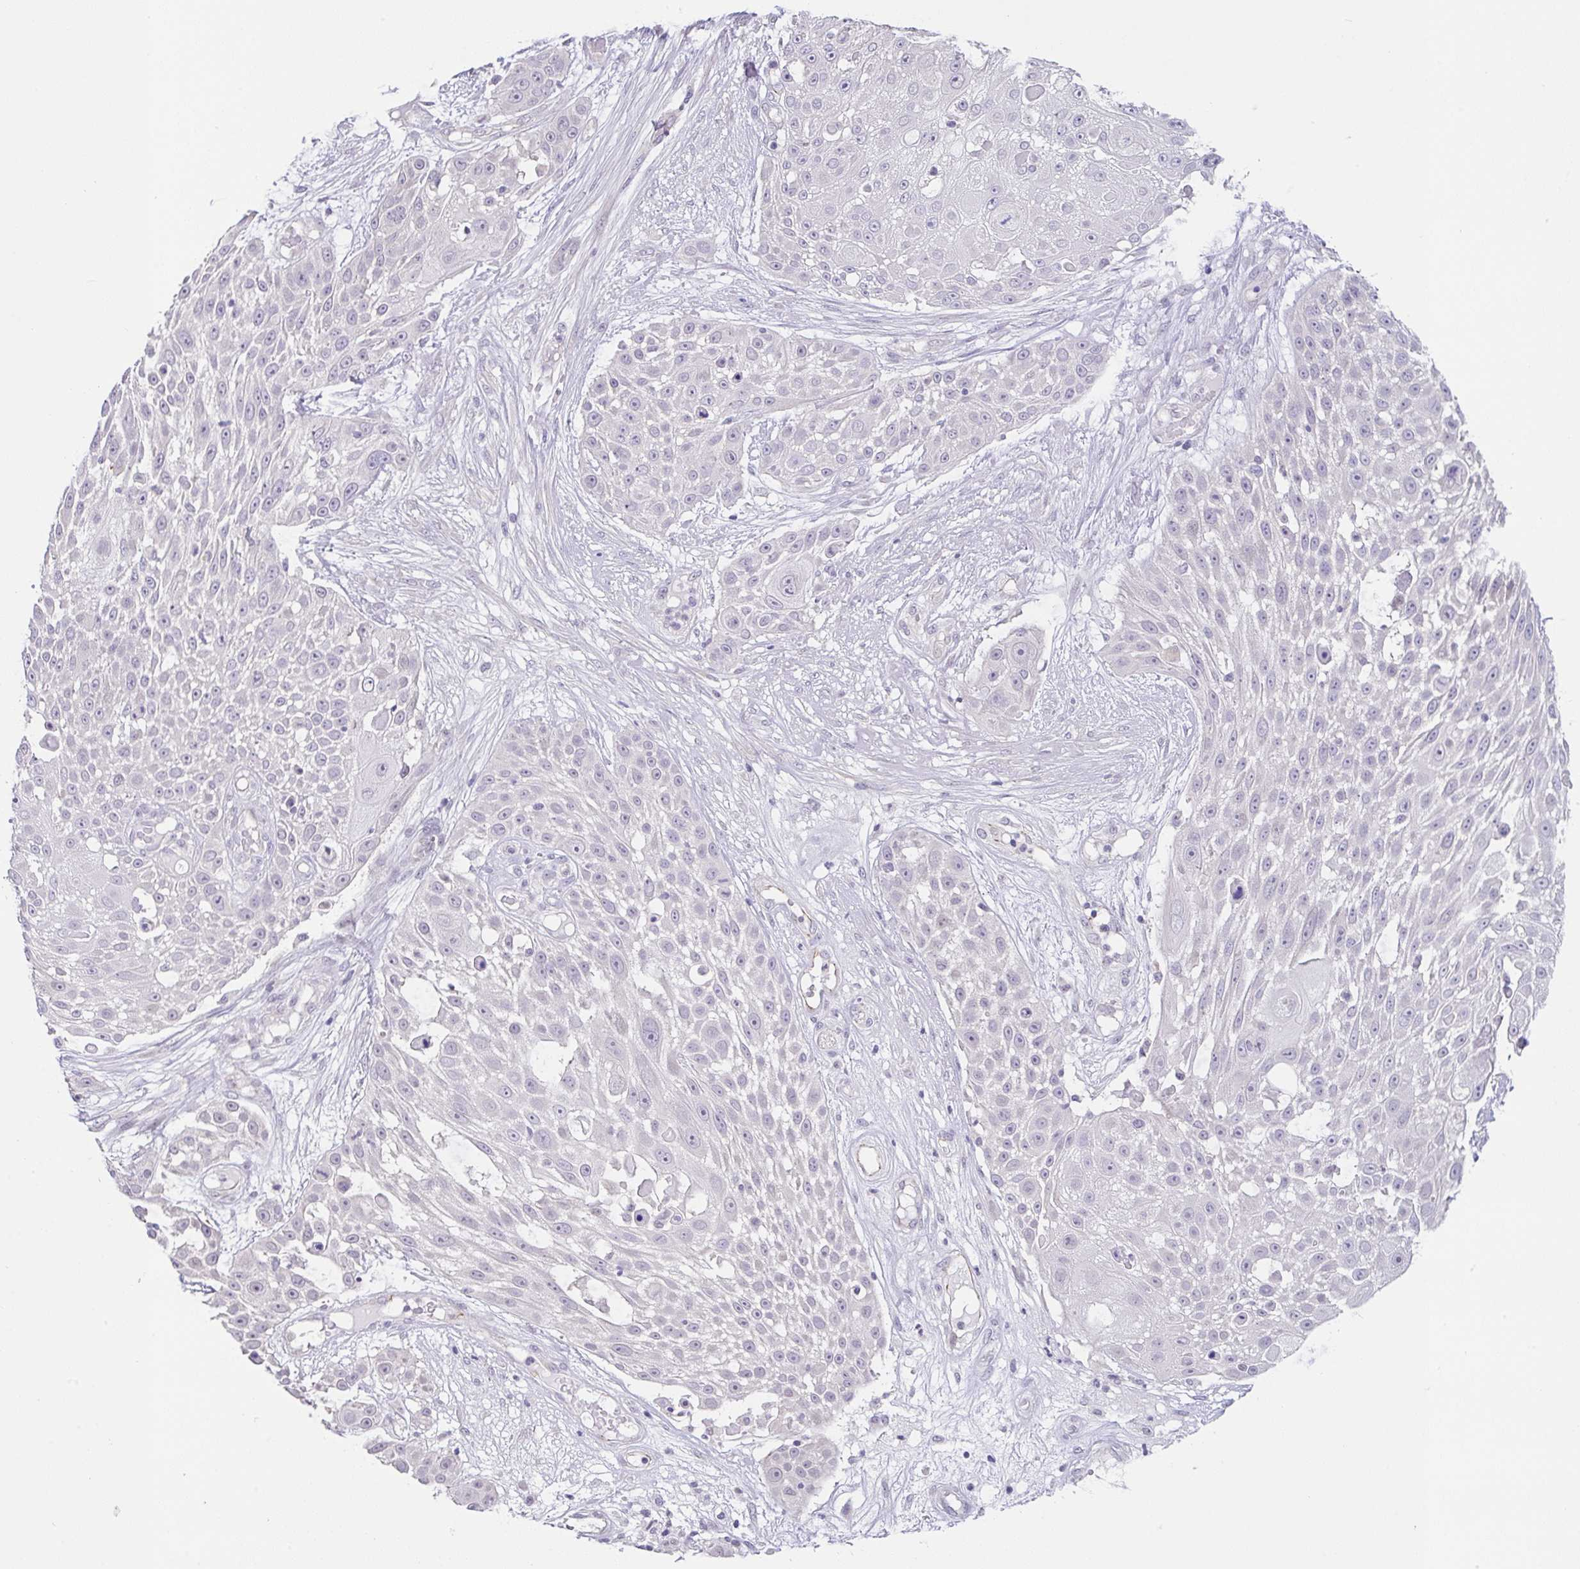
{"staining": {"intensity": "negative", "quantity": "none", "location": "none"}, "tissue": "skin cancer", "cell_type": "Tumor cells", "image_type": "cancer", "snomed": [{"axis": "morphology", "description": "Squamous cell carcinoma, NOS"}, {"axis": "topography", "description": "Skin"}], "caption": "The histopathology image shows no significant staining in tumor cells of squamous cell carcinoma (skin). The staining is performed using DAB (3,3'-diaminobenzidine) brown chromogen with nuclei counter-stained in using hematoxylin.", "gene": "CGNL1", "patient": {"sex": "female", "age": 86}}